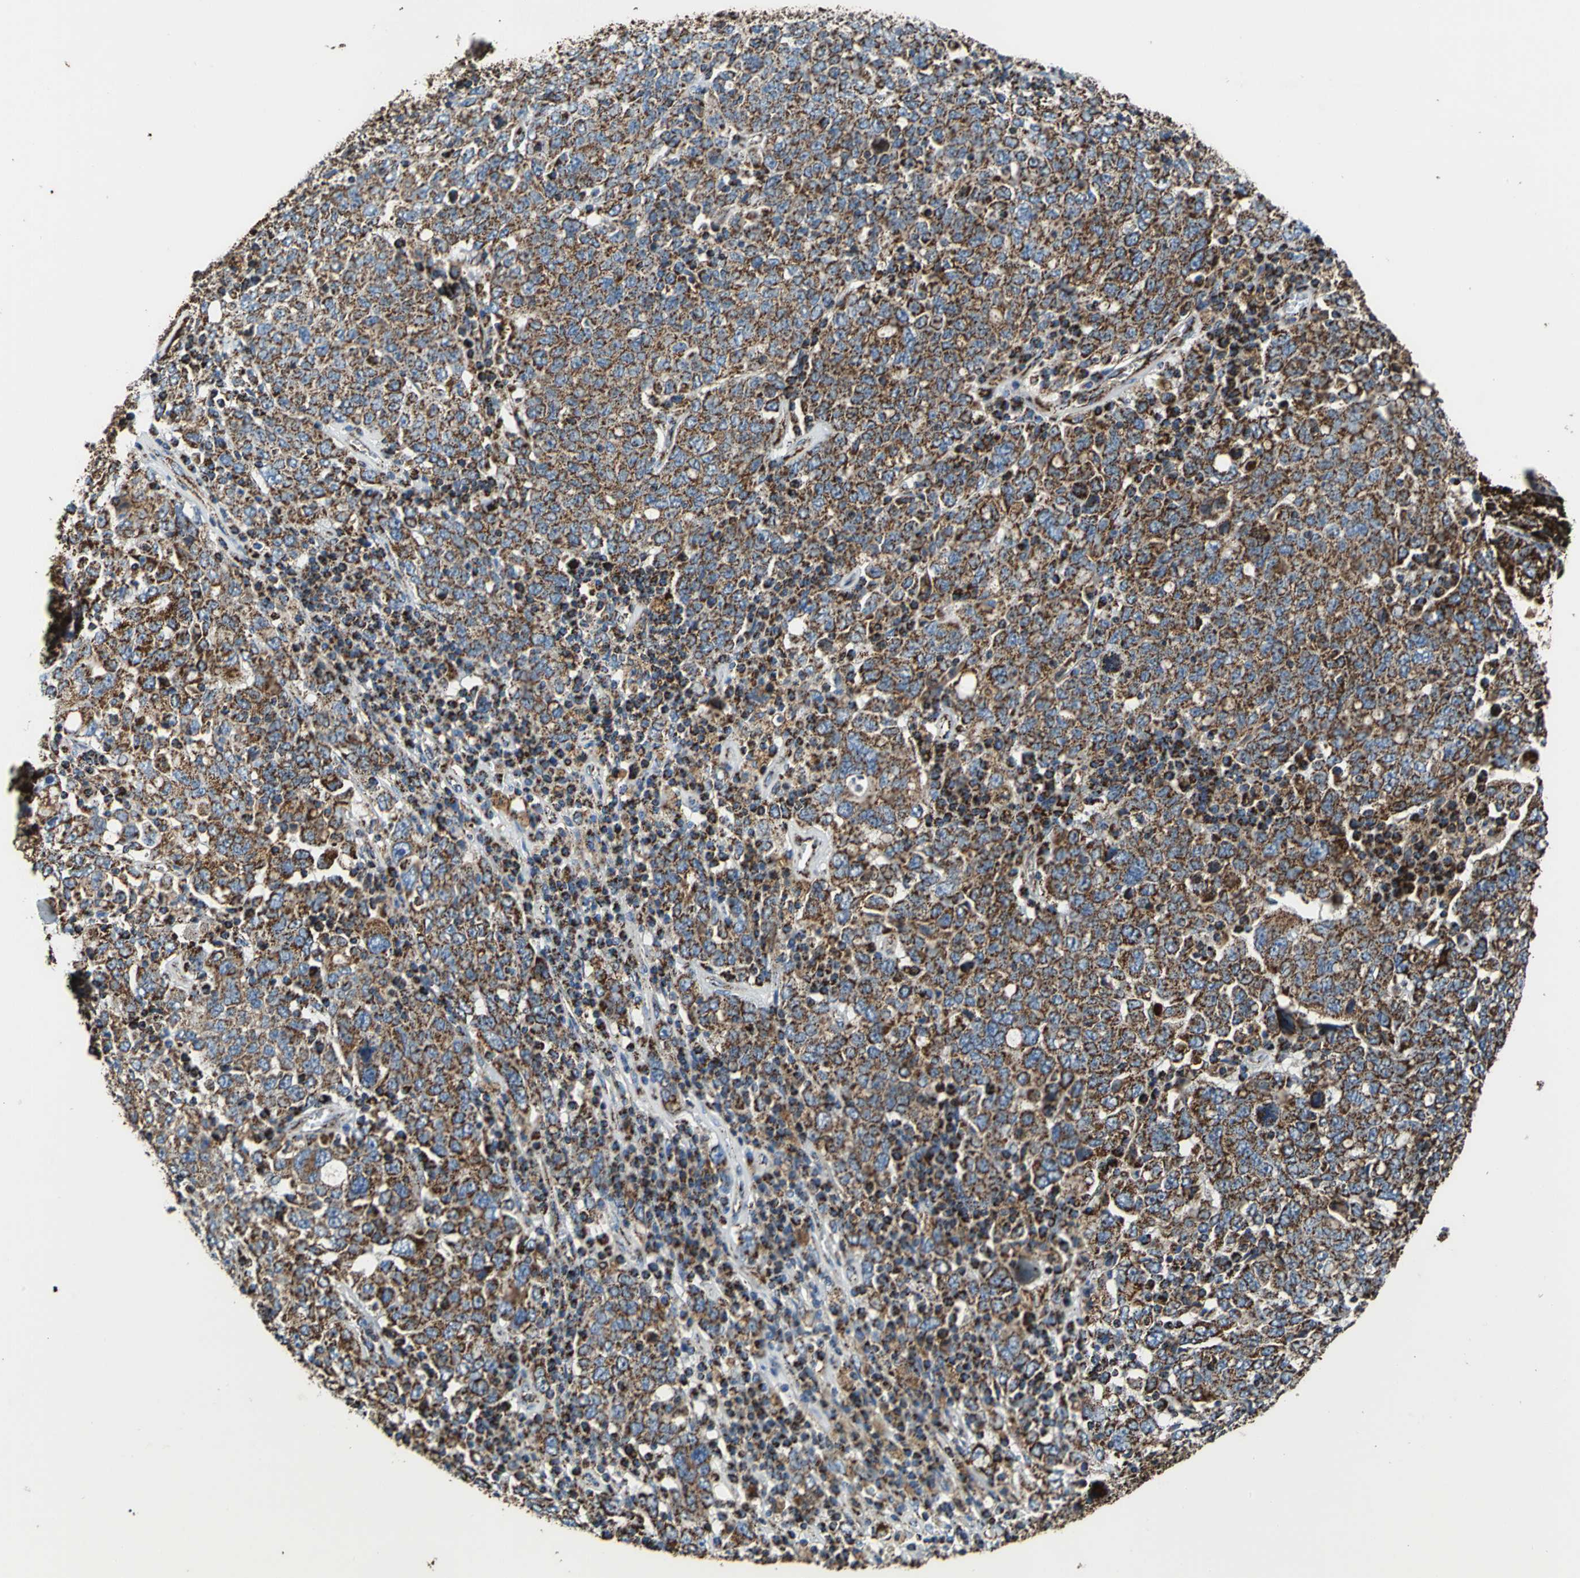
{"staining": {"intensity": "strong", "quantity": ">75%", "location": "cytoplasmic/membranous"}, "tissue": "ovarian cancer", "cell_type": "Tumor cells", "image_type": "cancer", "snomed": [{"axis": "morphology", "description": "Carcinoma, endometroid"}, {"axis": "topography", "description": "Ovary"}], "caption": "This micrograph shows immunohistochemistry staining of endometroid carcinoma (ovarian), with high strong cytoplasmic/membranous staining in about >75% of tumor cells.", "gene": "ECH1", "patient": {"sex": "female", "age": 62}}